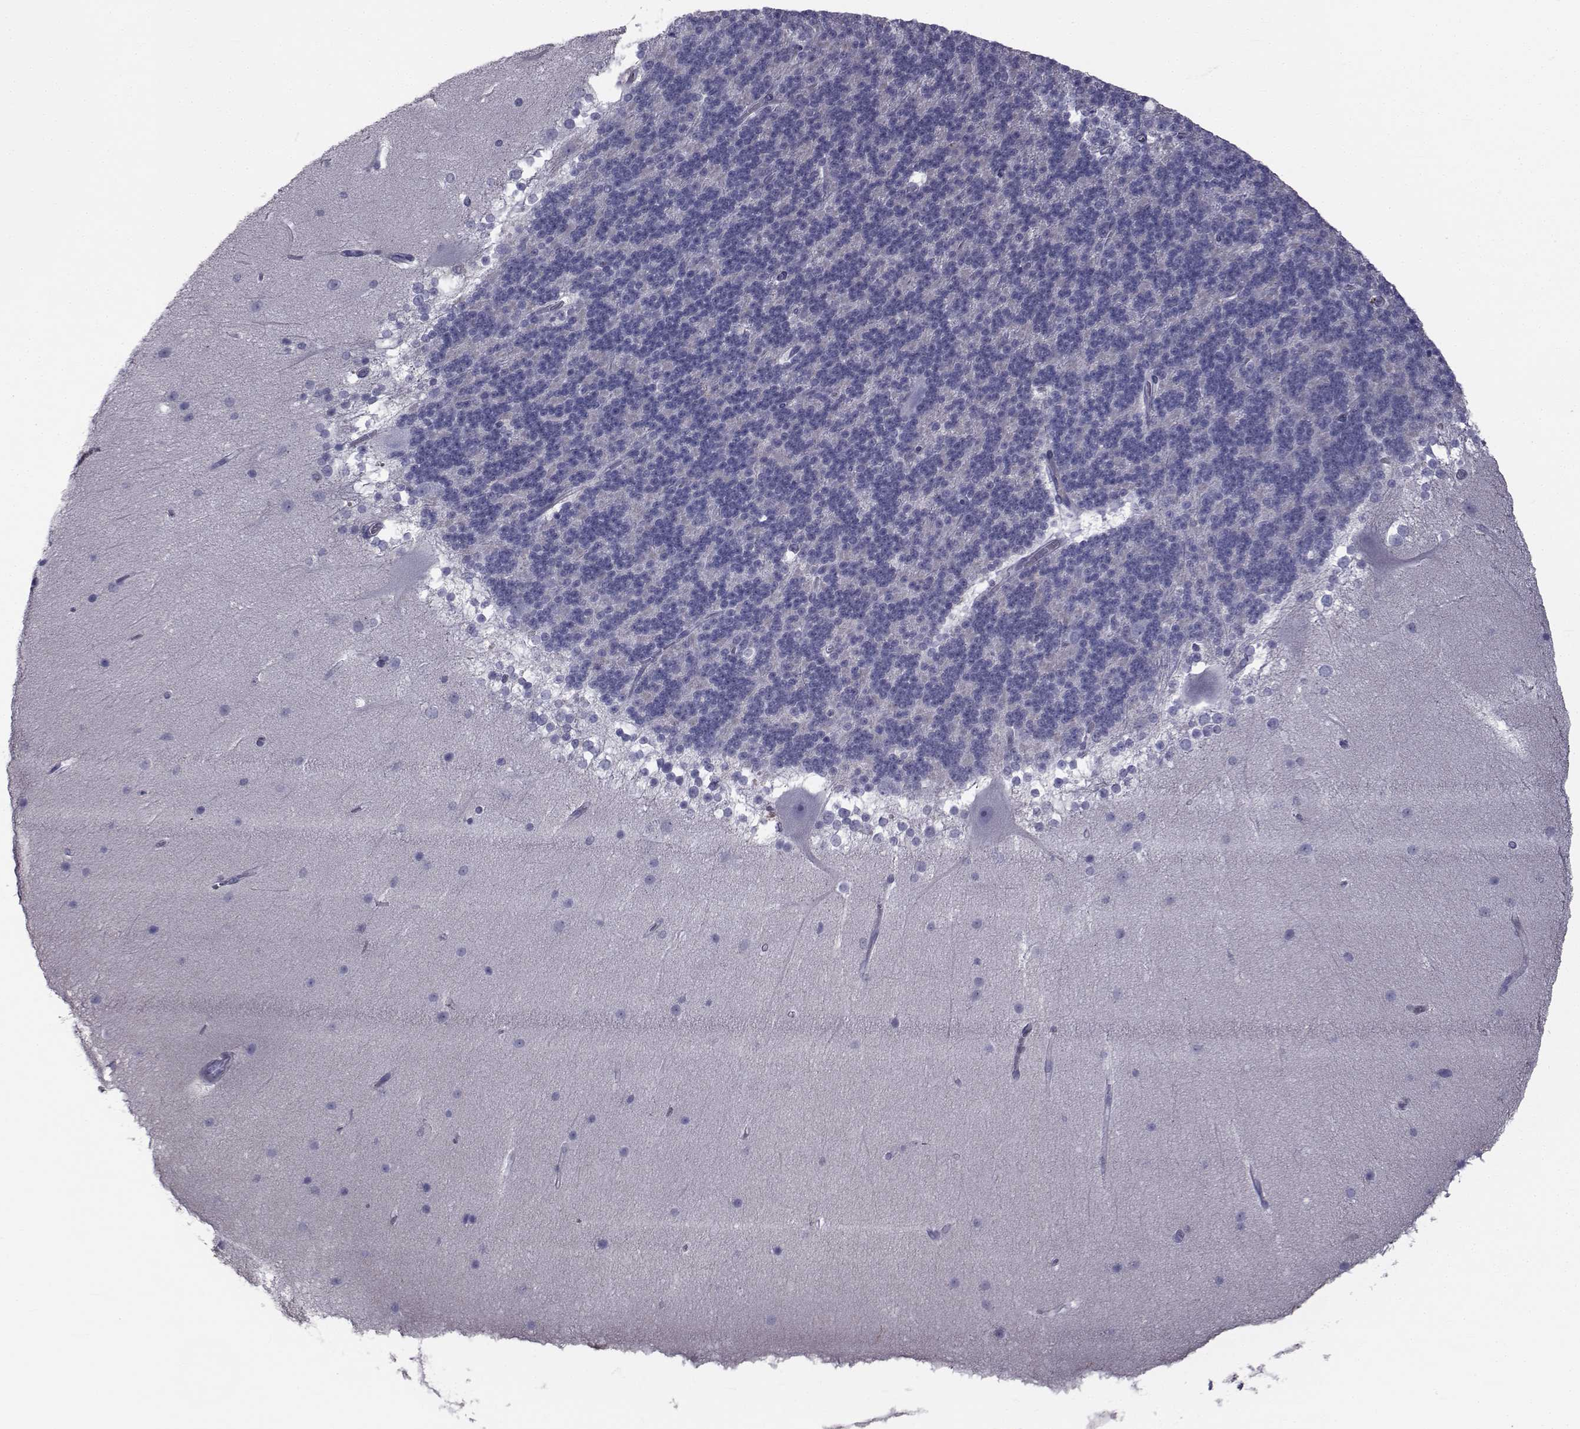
{"staining": {"intensity": "negative", "quantity": "none", "location": "none"}, "tissue": "cerebellum", "cell_type": "Cells in granular layer", "image_type": "normal", "snomed": [{"axis": "morphology", "description": "Normal tissue, NOS"}, {"axis": "topography", "description": "Cerebellum"}], "caption": "An image of human cerebellum is negative for staining in cells in granular layer. (DAB (3,3'-diaminobenzidine) immunohistochemistry visualized using brightfield microscopy, high magnification).", "gene": "FDXR", "patient": {"sex": "female", "age": 19}}